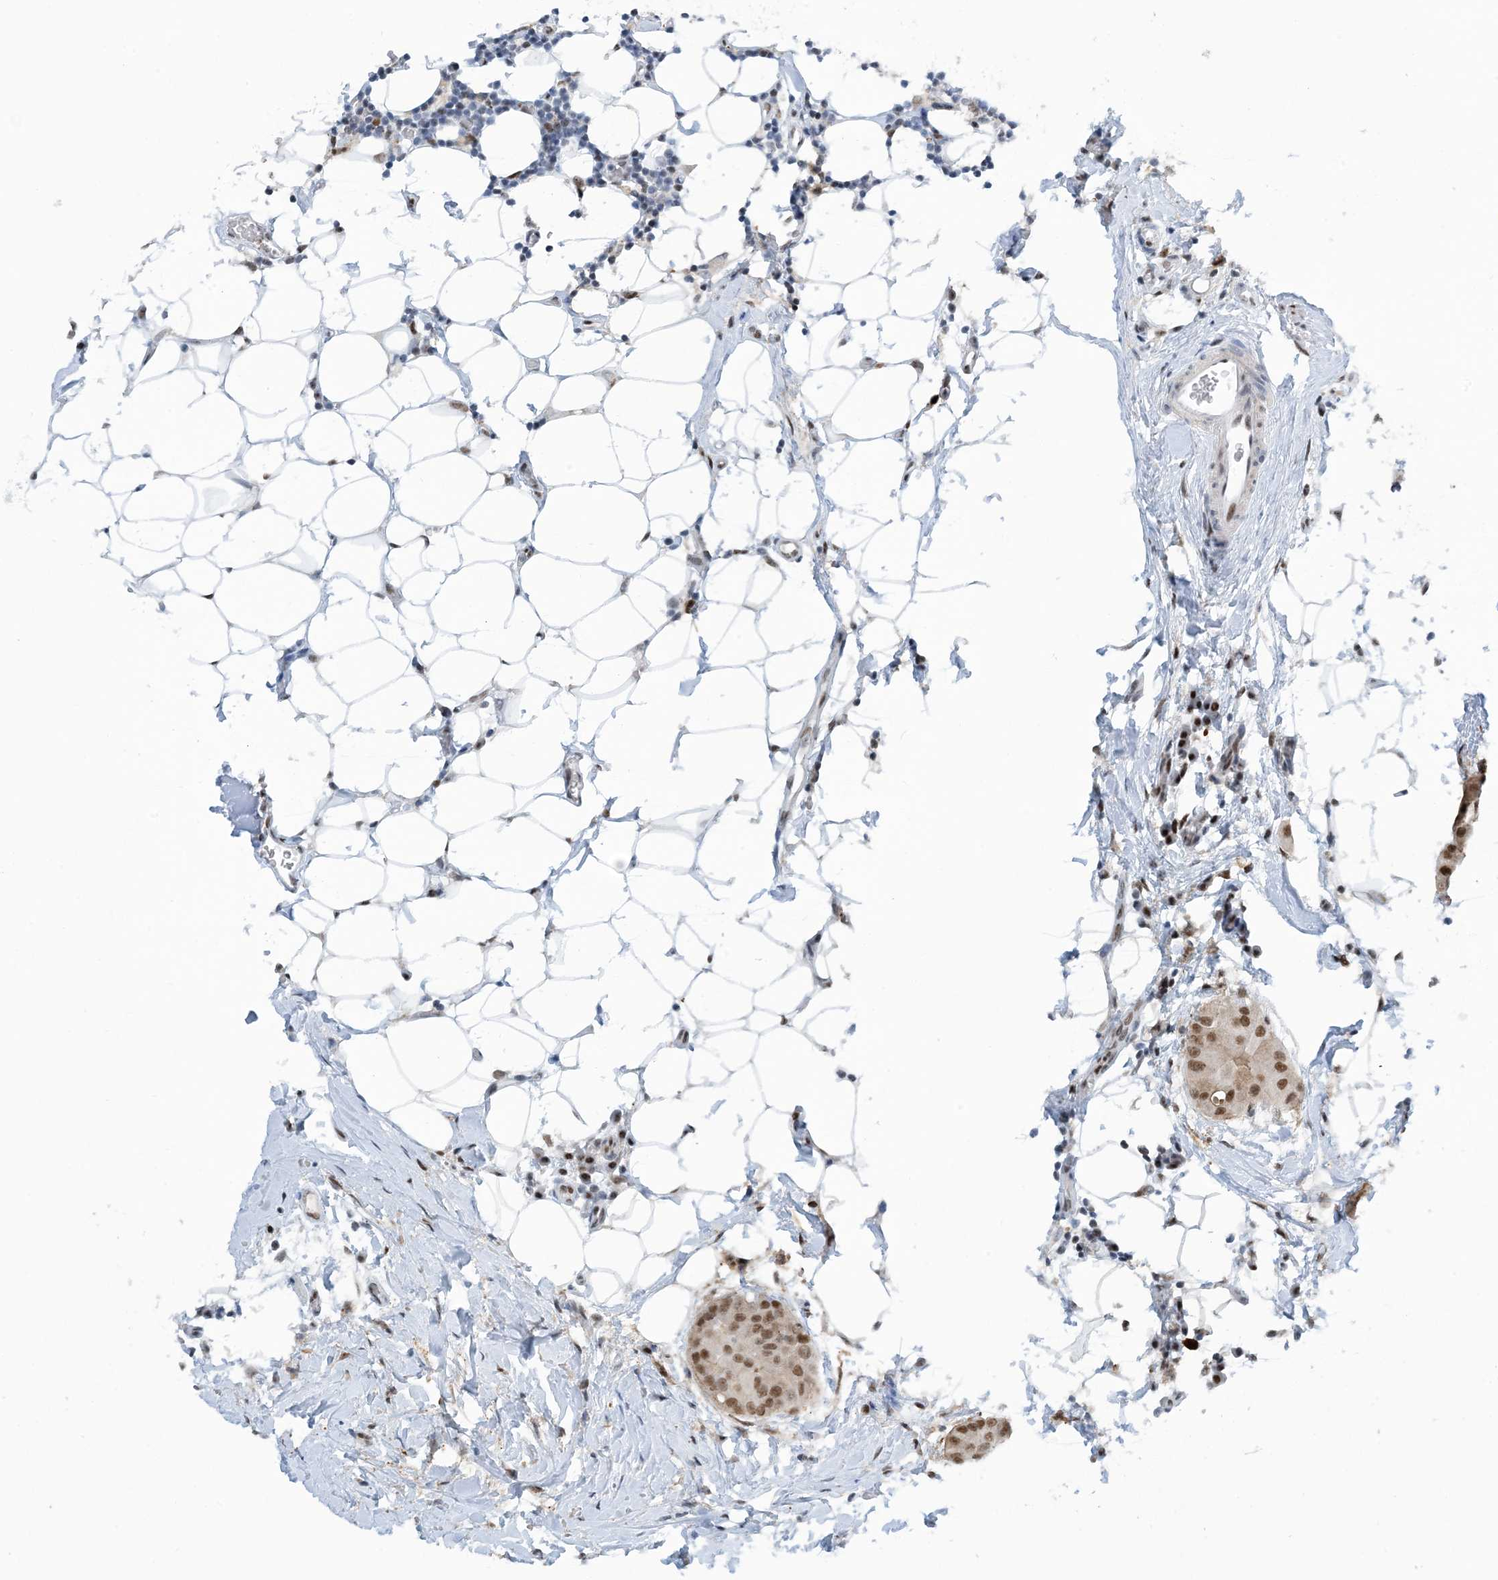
{"staining": {"intensity": "moderate", "quantity": ">75%", "location": "nuclear"}, "tissue": "thyroid cancer", "cell_type": "Tumor cells", "image_type": "cancer", "snomed": [{"axis": "morphology", "description": "Papillary adenocarcinoma, NOS"}, {"axis": "topography", "description": "Thyroid gland"}], "caption": "DAB (3,3'-diaminobenzidine) immunohistochemical staining of human thyroid cancer (papillary adenocarcinoma) demonstrates moderate nuclear protein expression in about >75% of tumor cells.", "gene": "HEMK1", "patient": {"sex": "male", "age": 33}}